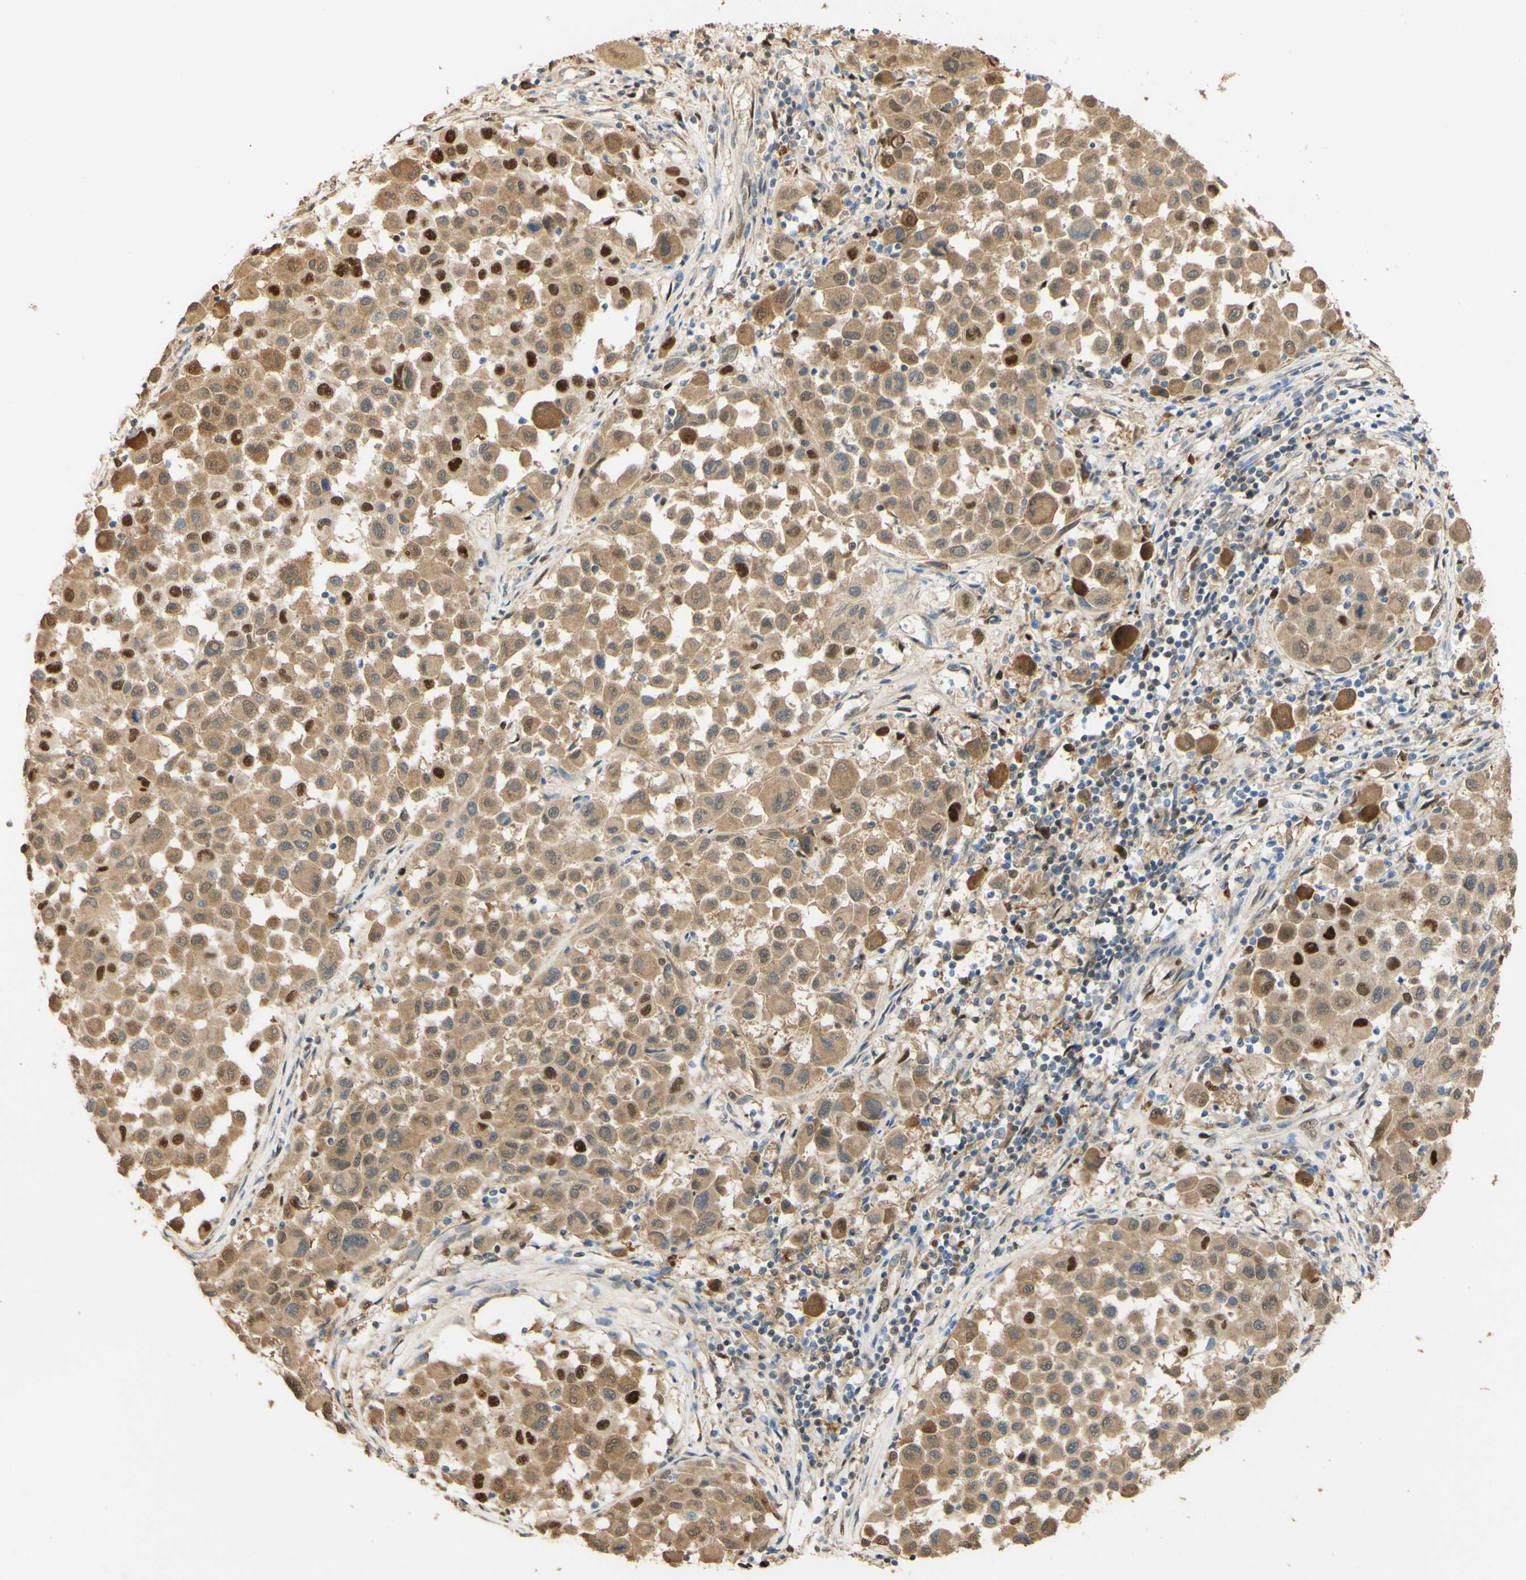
{"staining": {"intensity": "strong", "quantity": "<25%", "location": "cytoplasmic/membranous,nuclear"}, "tissue": "melanoma", "cell_type": "Tumor cells", "image_type": "cancer", "snomed": [{"axis": "morphology", "description": "Malignant melanoma, Metastatic site"}, {"axis": "topography", "description": "Lymph node"}], "caption": "An immunohistochemistry histopathology image of tumor tissue is shown. Protein staining in brown labels strong cytoplasmic/membranous and nuclear positivity in melanoma within tumor cells.", "gene": "MAP3K4", "patient": {"sex": "male", "age": 61}}